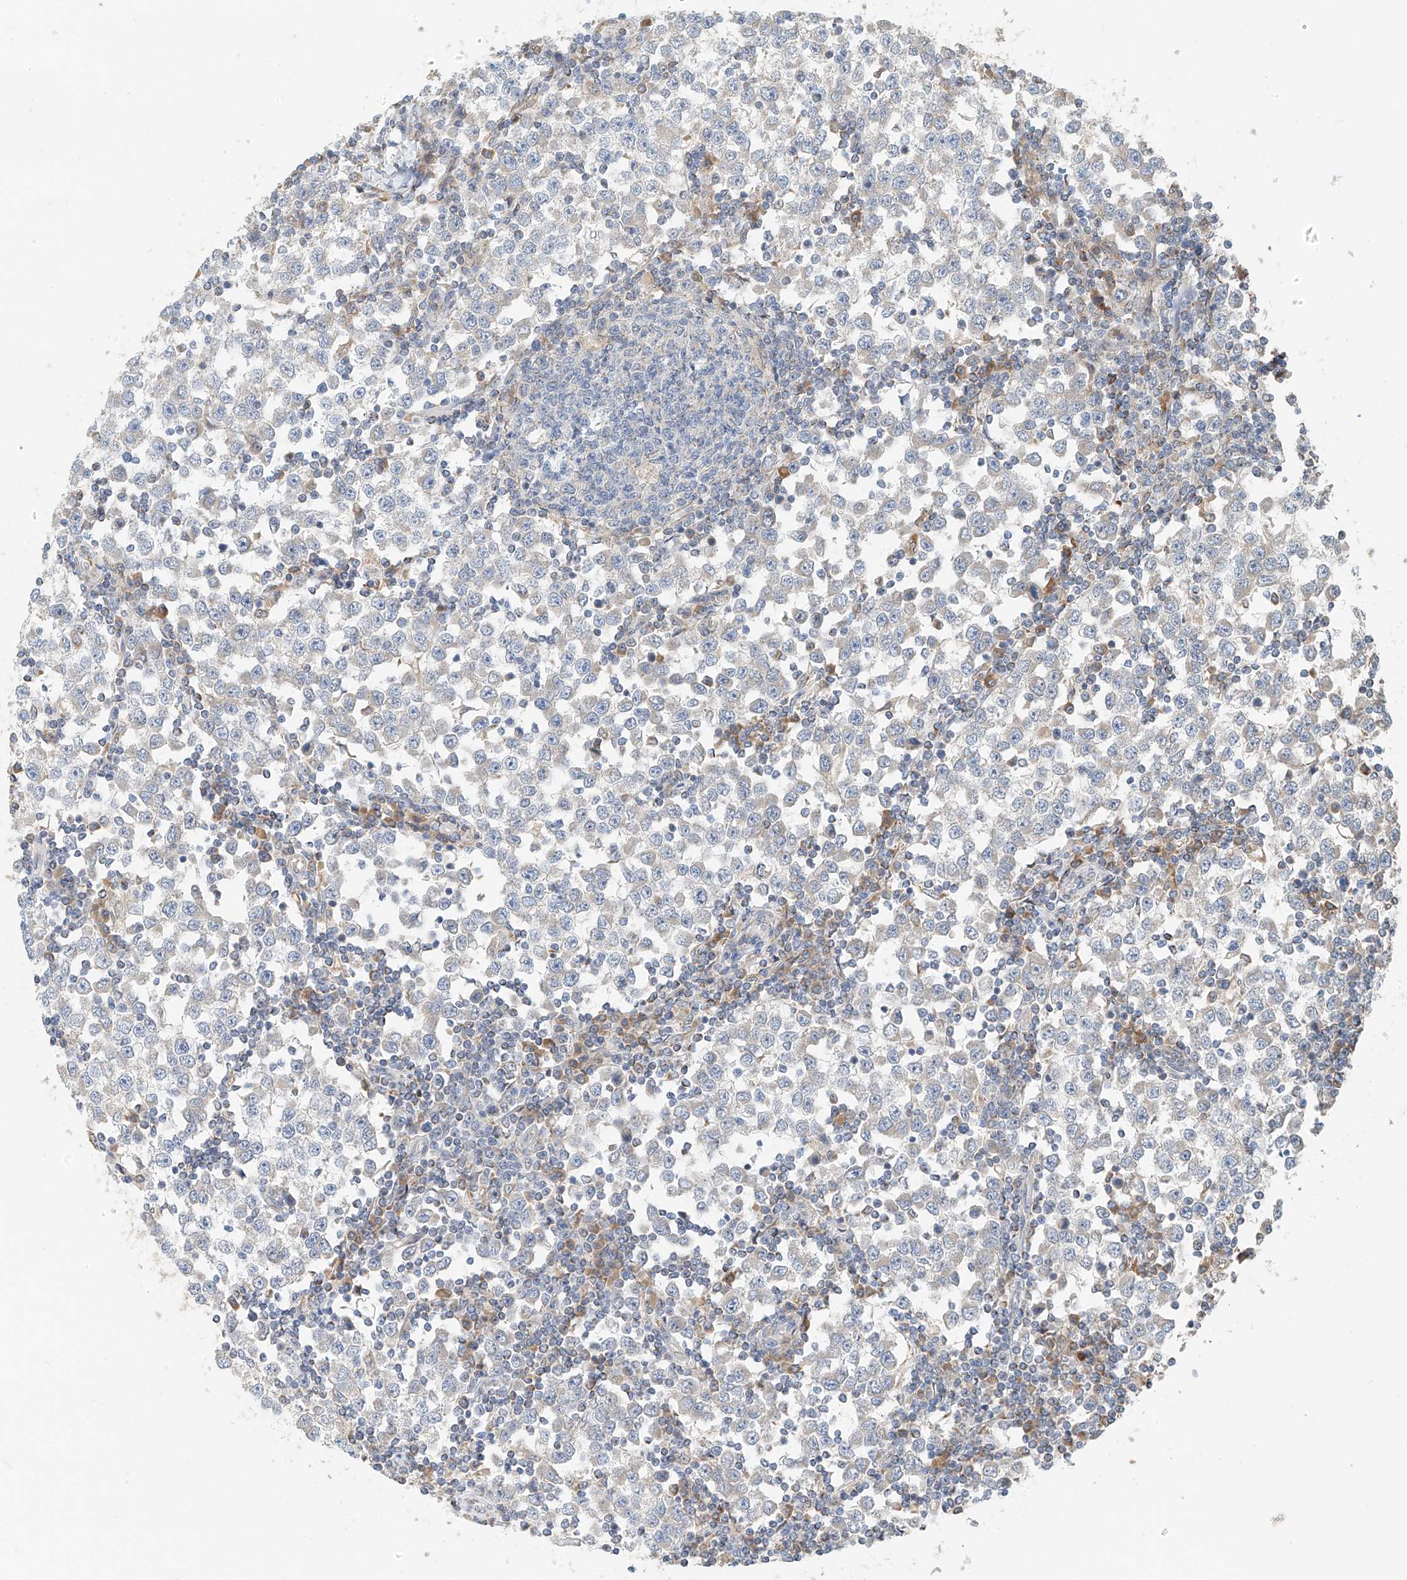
{"staining": {"intensity": "negative", "quantity": "none", "location": "none"}, "tissue": "testis cancer", "cell_type": "Tumor cells", "image_type": "cancer", "snomed": [{"axis": "morphology", "description": "Seminoma, NOS"}, {"axis": "topography", "description": "Testis"}], "caption": "Immunohistochemistry (IHC) photomicrograph of seminoma (testis) stained for a protein (brown), which displays no expression in tumor cells.", "gene": "PPA2", "patient": {"sex": "male", "age": 65}}